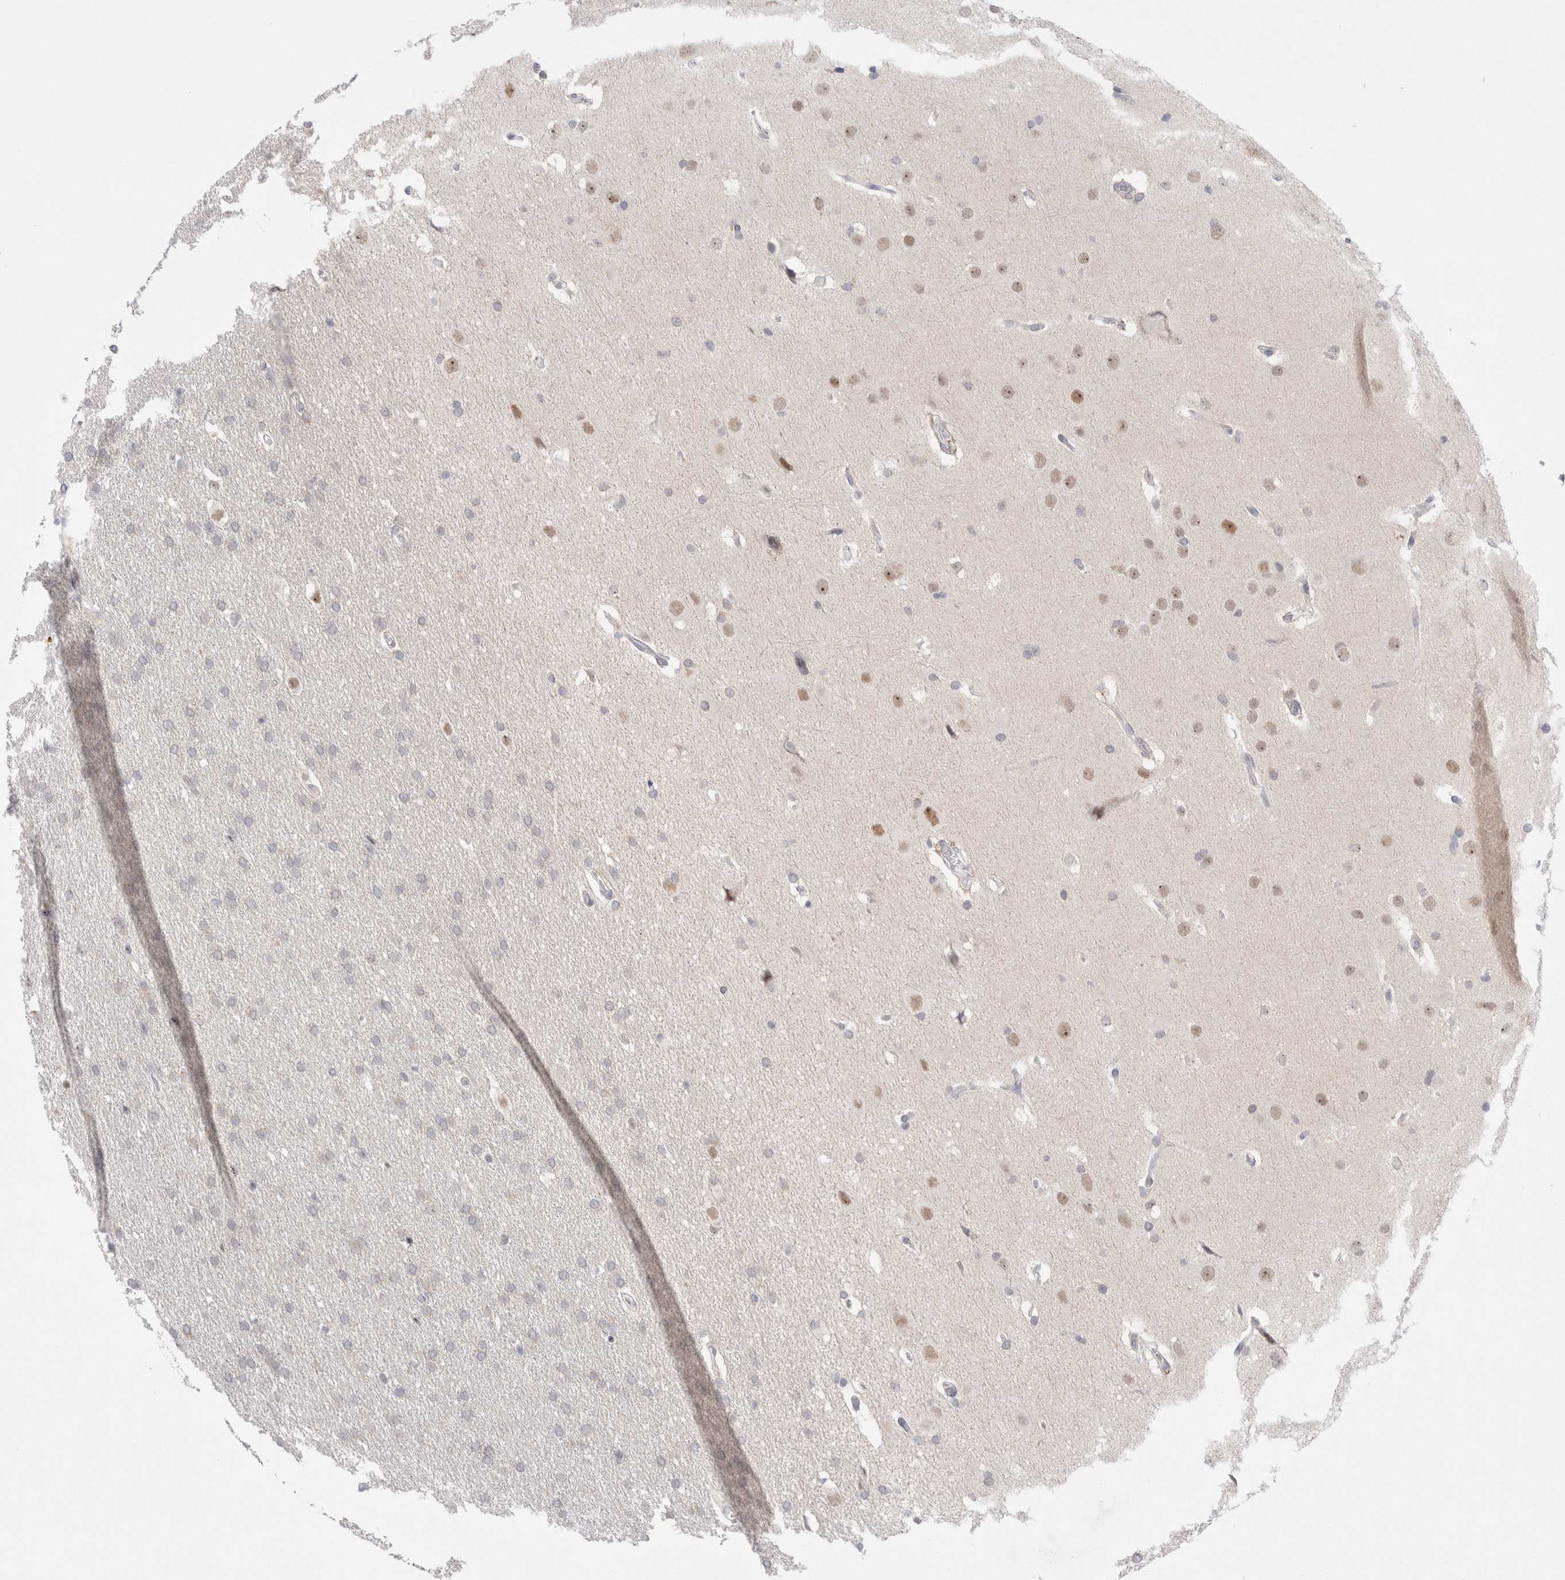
{"staining": {"intensity": "negative", "quantity": "none", "location": "none"}, "tissue": "glioma", "cell_type": "Tumor cells", "image_type": "cancer", "snomed": [{"axis": "morphology", "description": "Glioma, malignant, Low grade"}, {"axis": "topography", "description": "Brain"}], "caption": "Human glioma stained for a protein using IHC exhibits no positivity in tumor cells.", "gene": "CERS5", "patient": {"sex": "female", "age": 37}}